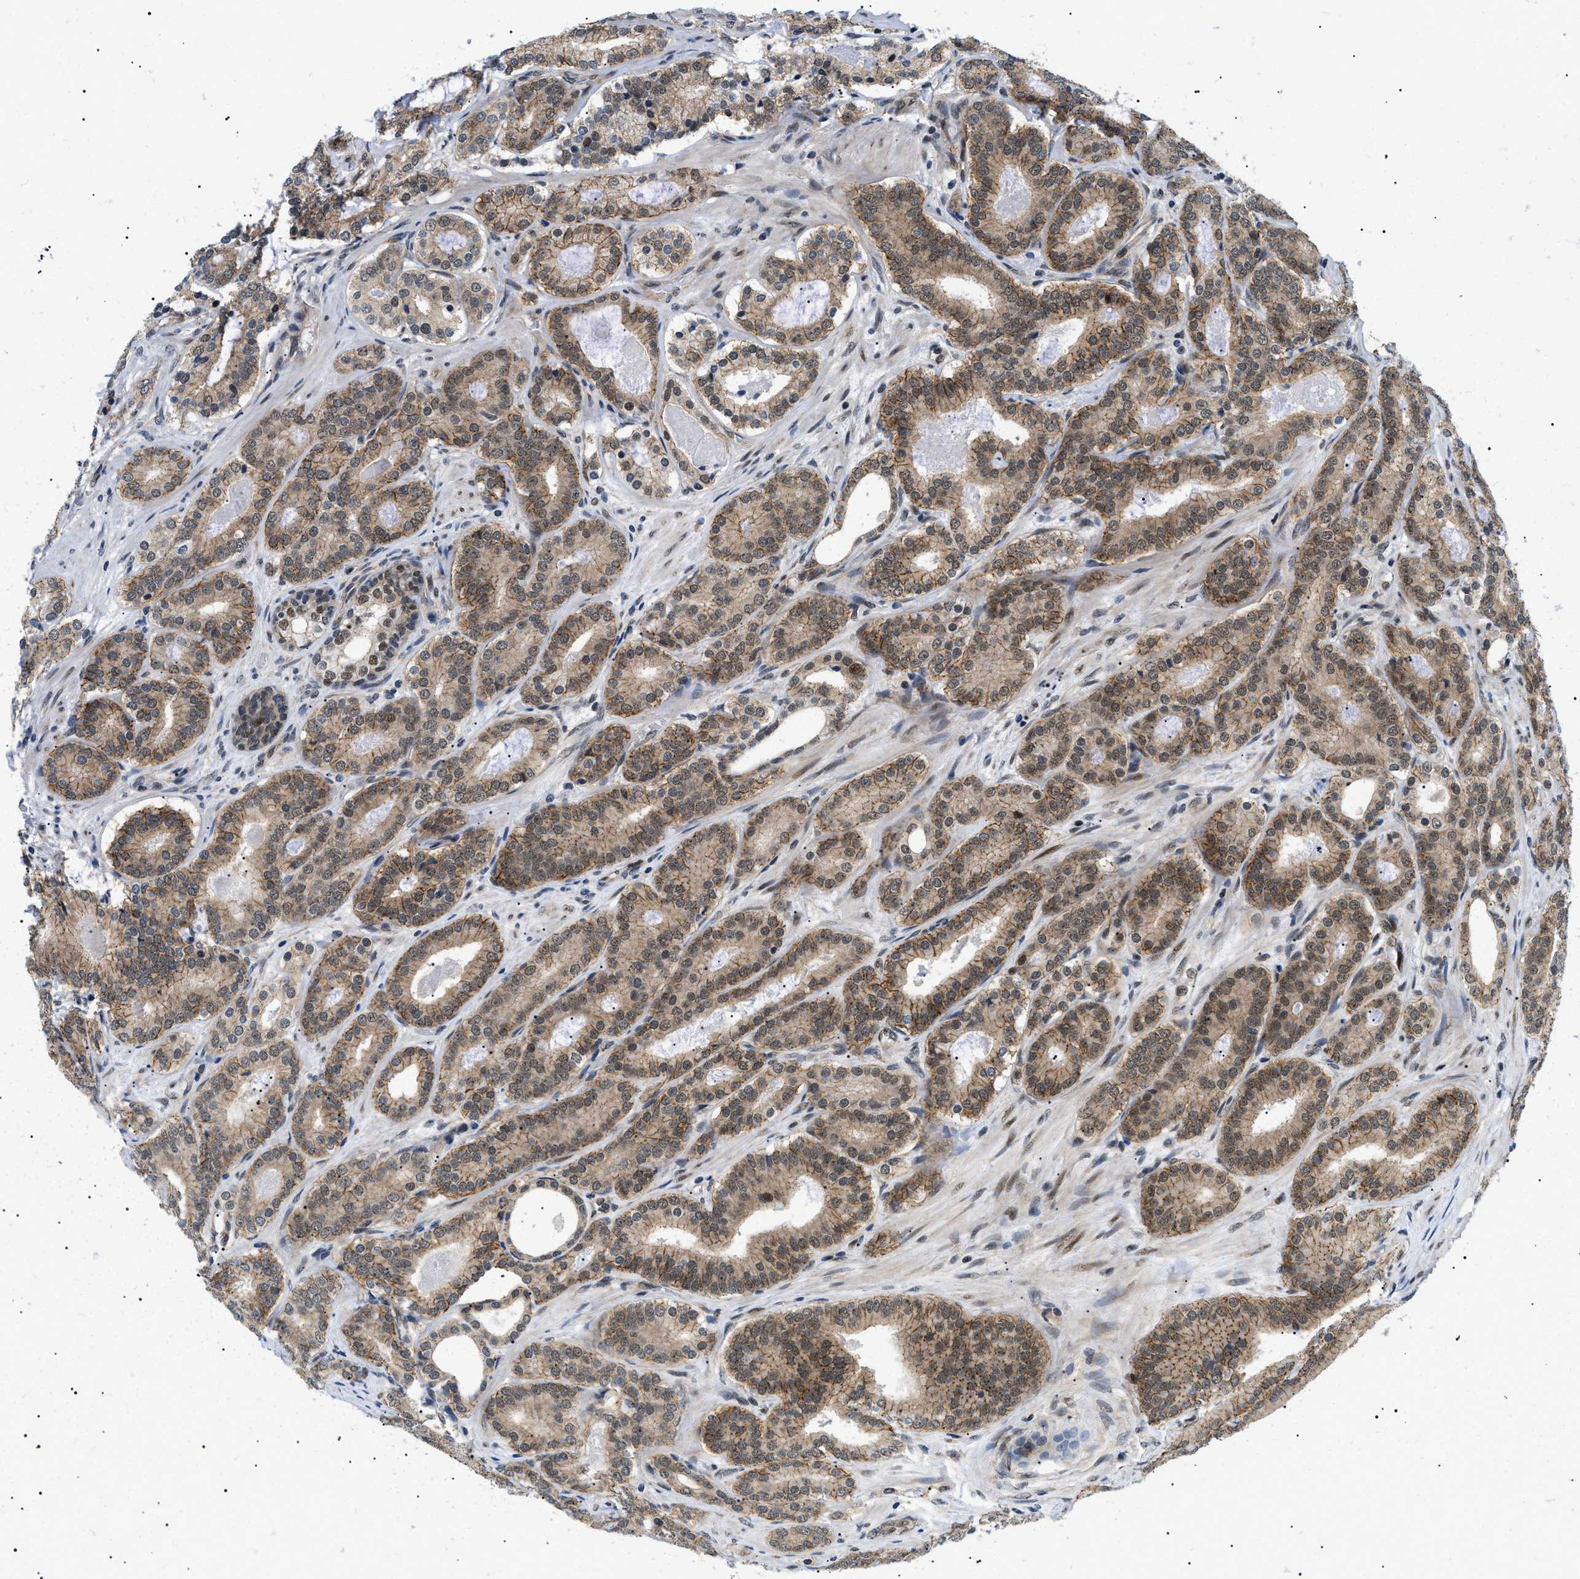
{"staining": {"intensity": "moderate", "quantity": ">75%", "location": "cytoplasmic/membranous,nuclear"}, "tissue": "prostate cancer", "cell_type": "Tumor cells", "image_type": "cancer", "snomed": [{"axis": "morphology", "description": "Adenocarcinoma, High grade"}, {"axis": "topography", "description": "Prostate"}], "caption": "Moderate cytoplasmic/membranous and nuclear positivity is present in approximately >75% of tumor cells in prostate cancer.", "gene": "CWC25", "patient": {"sex": "male", "age": 60}}